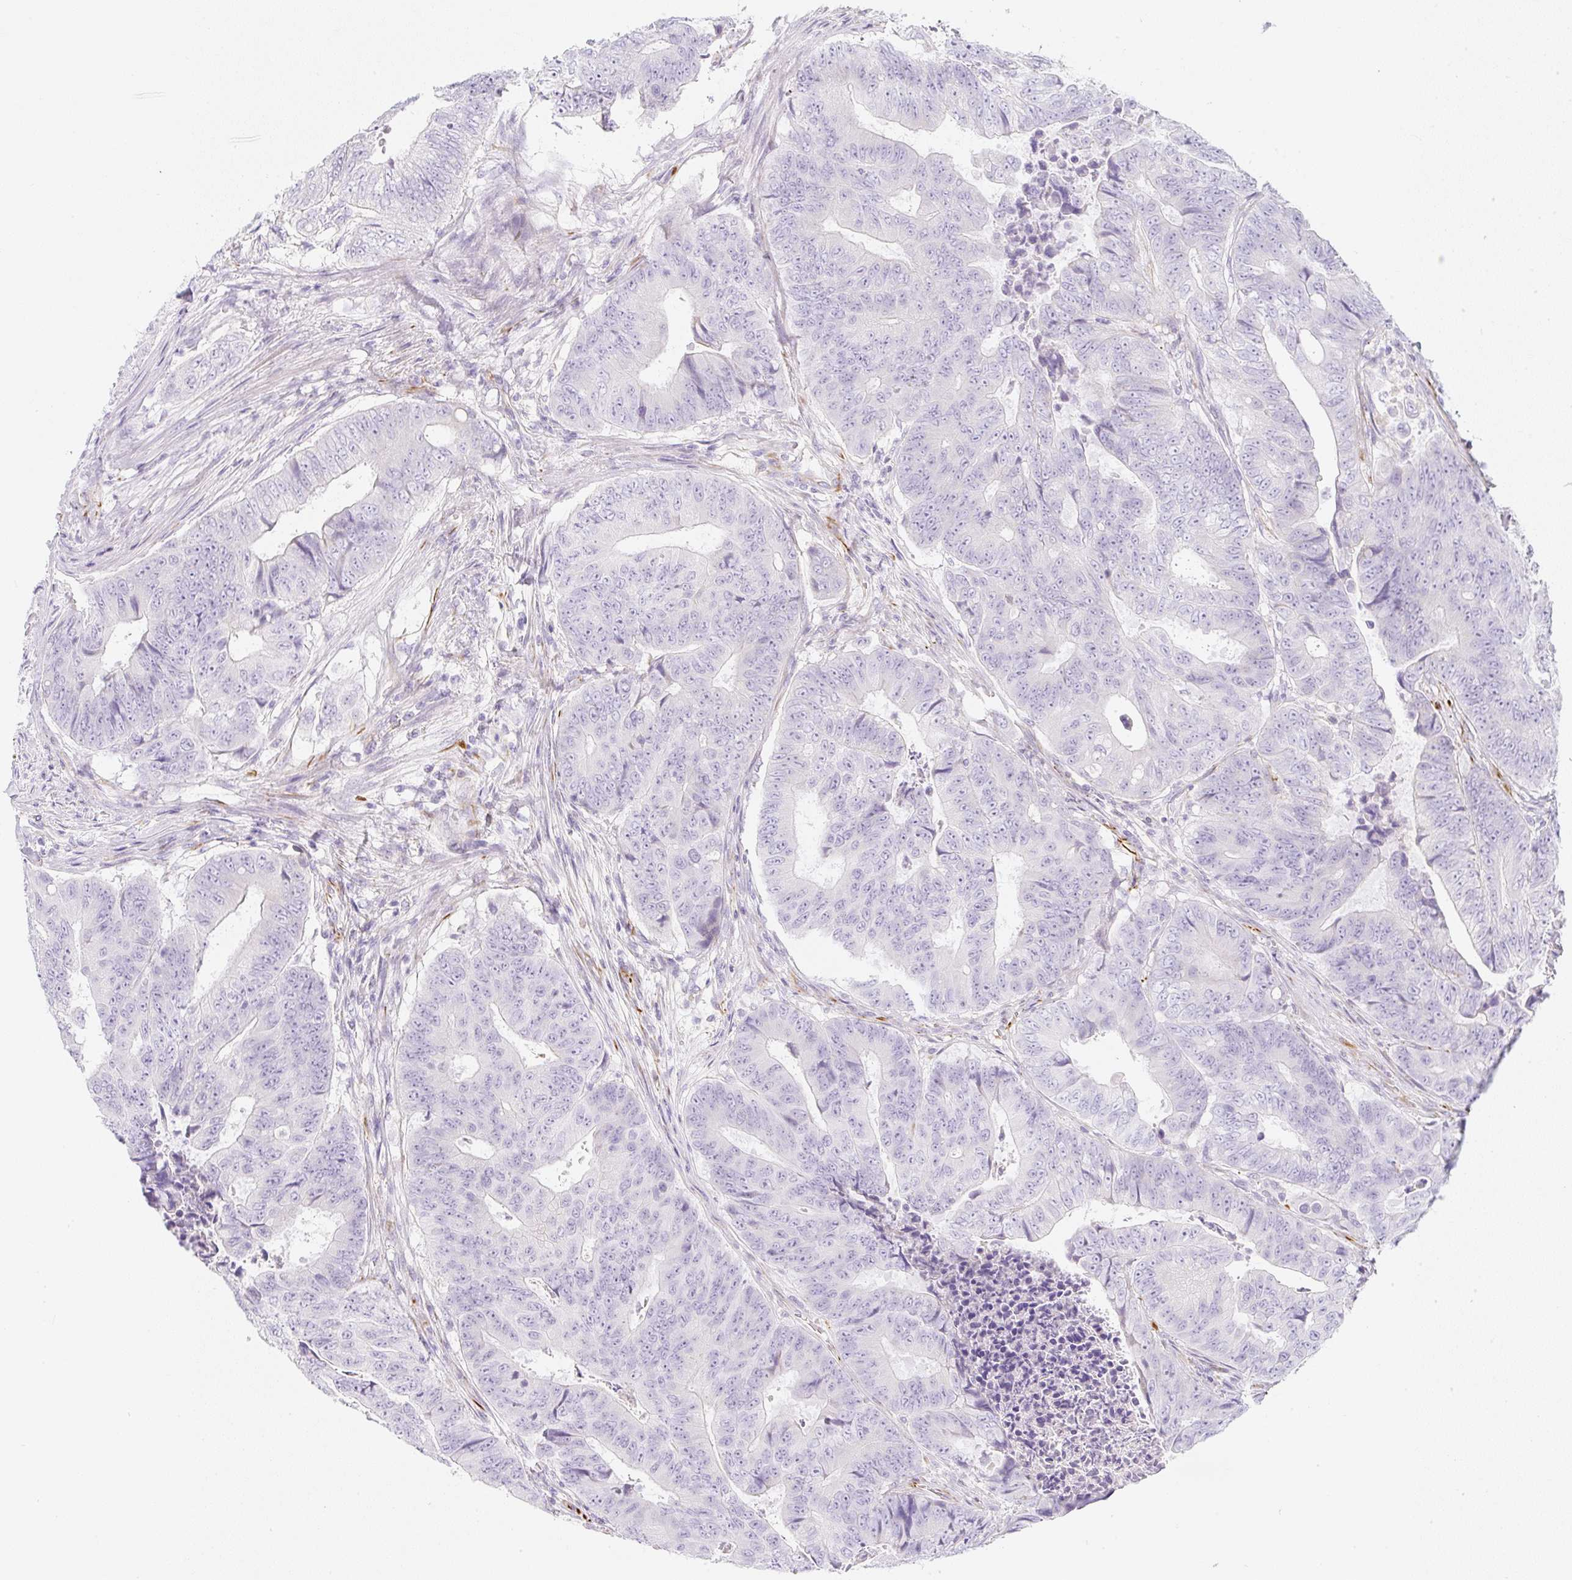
{"staining": {"intensity": "negative", "quantity": "none", "location": "none"}, "tissue": "colorectal cancer", "cell_type": "Tumor cells", "image_type": "cancer", "snomed": [{"axis": "morphology", "description": "Adenocarcinoma, NOS"}, {"axis": "topography", "description": "Colon"}], "caption": "Image shows no significant protein expression in tumor cells of colorectal cancer (adenocarcinoma). (Brightfield microscopy of DAB IHC at high magnification).", "gene": "ZNF689", "patient": {"sex": "female", "age": 48}}